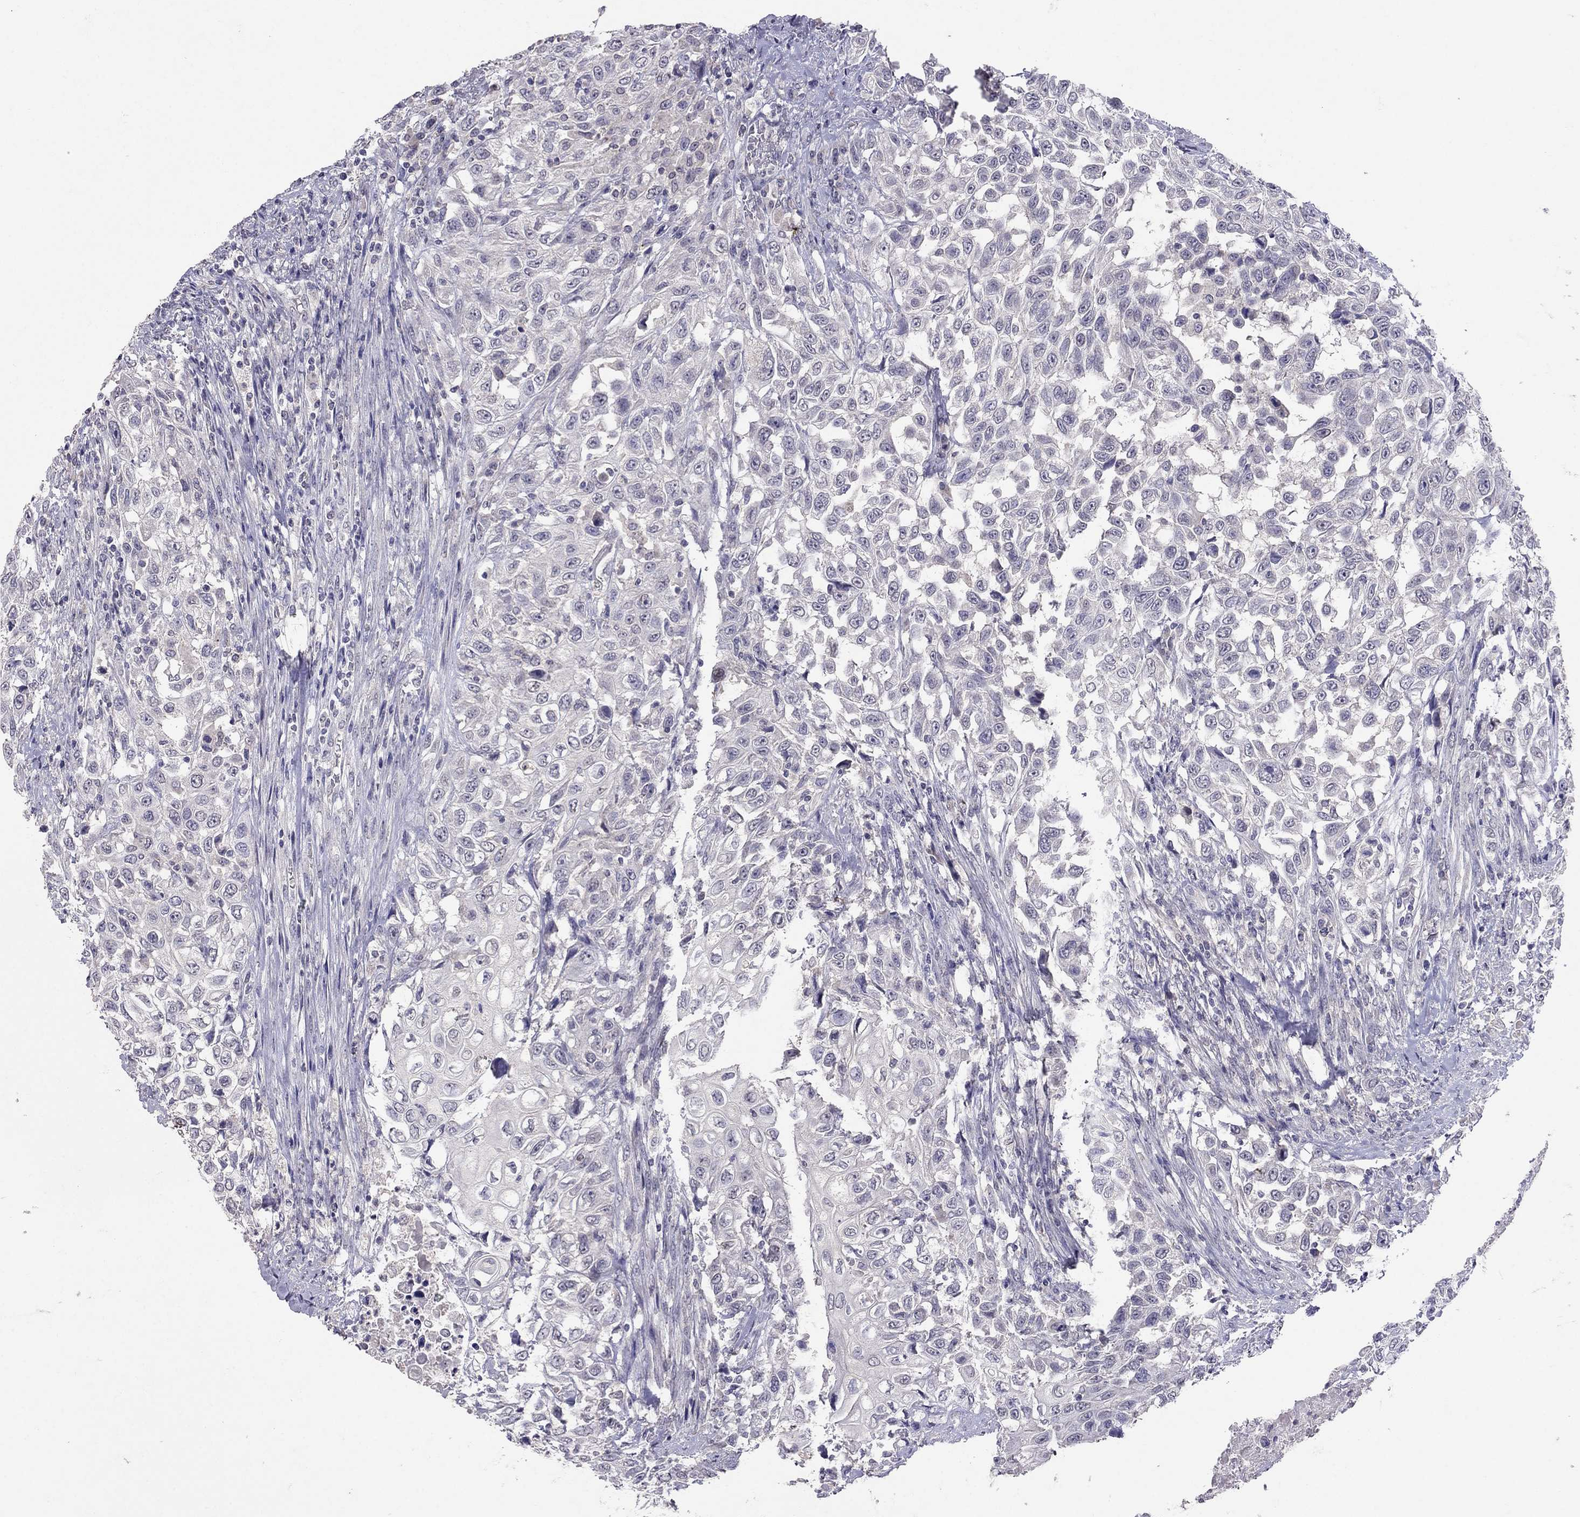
{"staining": {"intensity": "negative", "quantity": "none", "location": "none"}, "tissue": "urothelial cancer", "cell_type": "Tumor cells", "image_type": "cancer", "snomed": [{"axis": "morphology", "description": "Urothelial carcinoma, High grade"}, {"axis": "topography", "description": "Urinary bladder"}], "caption": "Tumor cells show no significant positivity in urothelial cancer. (Immunohistochemistry (ihc), brightfield microscopy, high magnification).", "gene": "FST", "patient": {"sex": "female", "age": 56}}